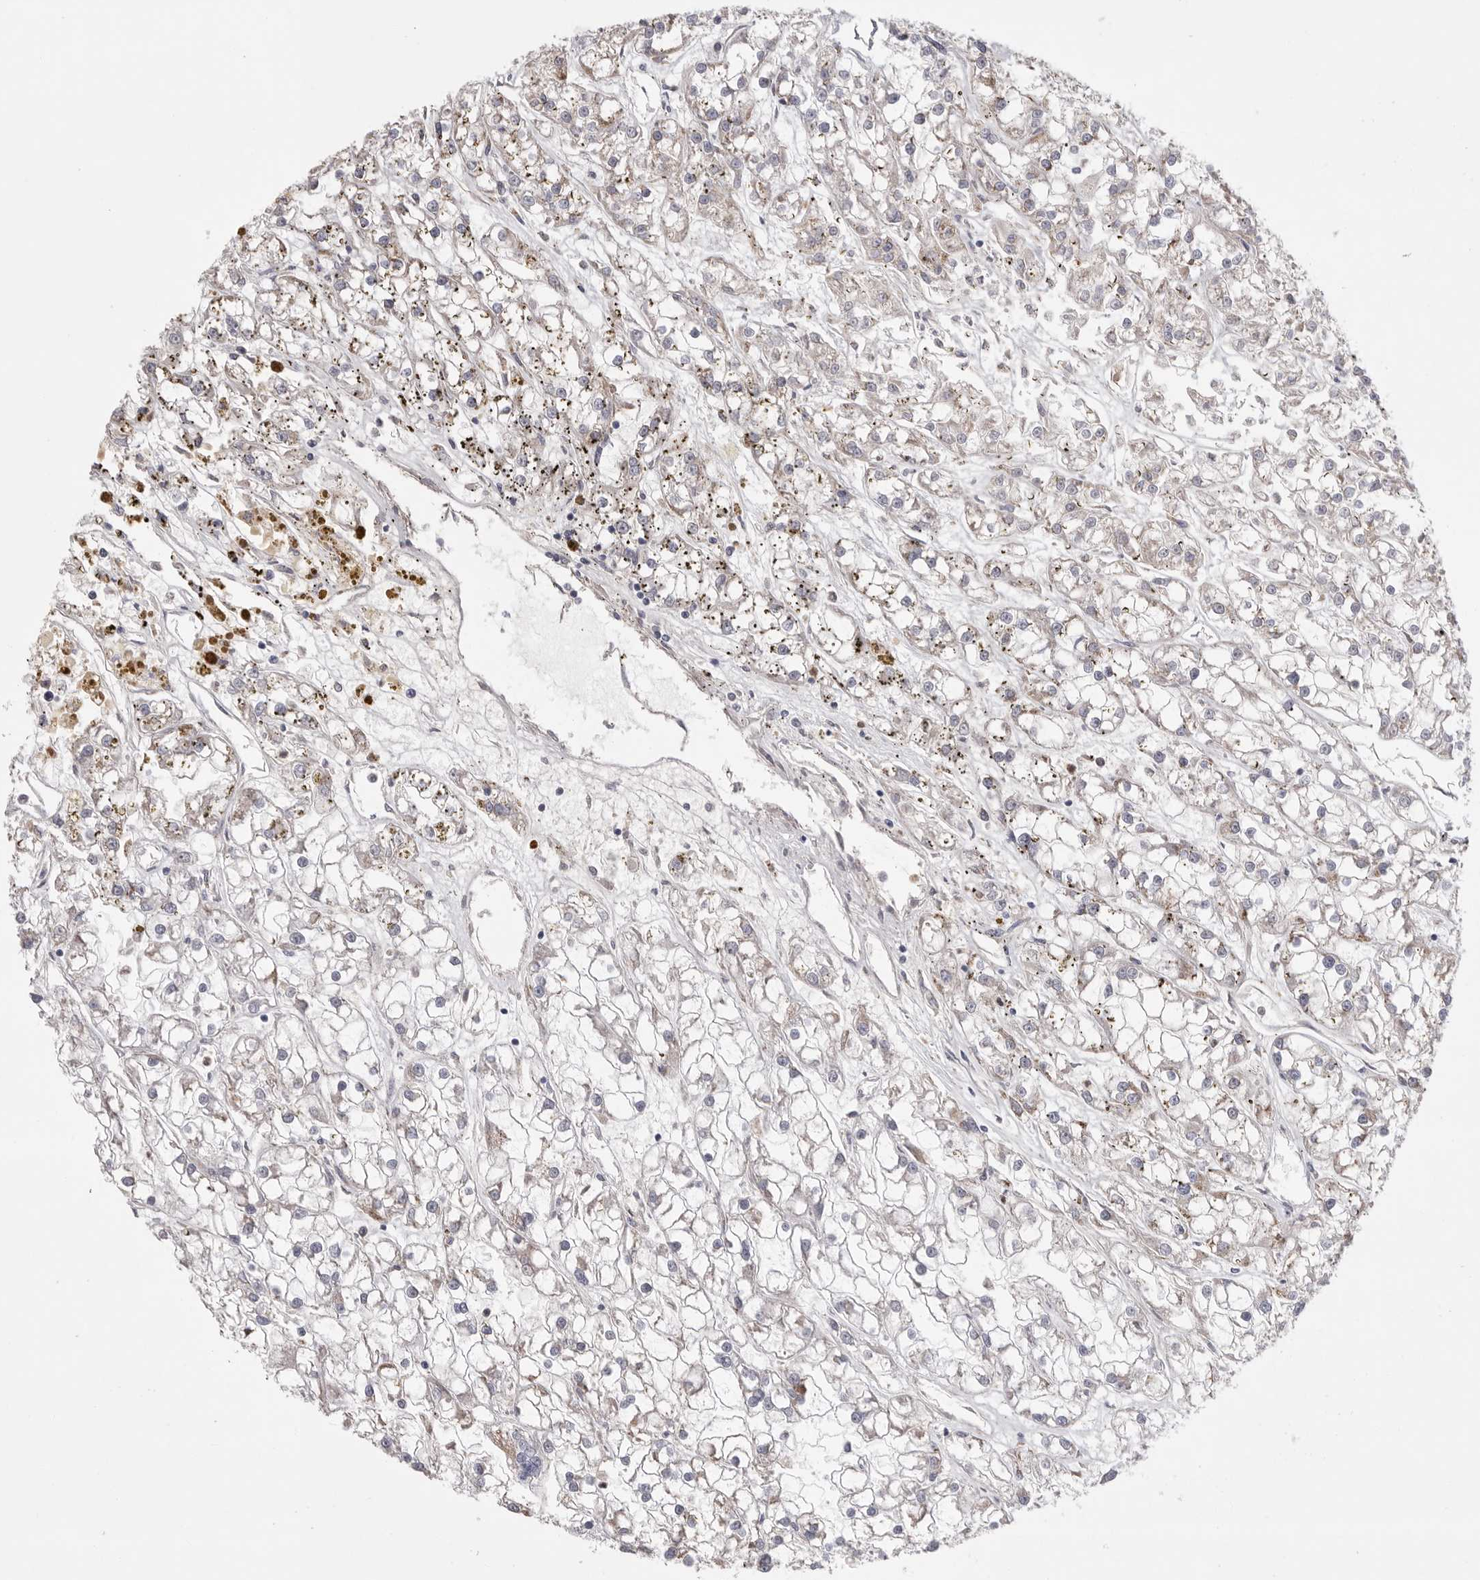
{"staining": {"intensity": "negative", "quantity": "none", "location": "none"}, "tissue": "renal cancer", "cell_type": "Tumor cells", "image_type": "cancer", "snomed": [{"axis": "morphology", "description": "Adenocarcinoma, NOS"}, {"axis": "topography", "description": "Kidney"}], "caption": "DAB immunohistochemical staining of human adenocarcinoma (renal) shows no significant positivity in tumor cells.", "gene": "CCDC126", "patient": {"sex": "female", "age": 52}}